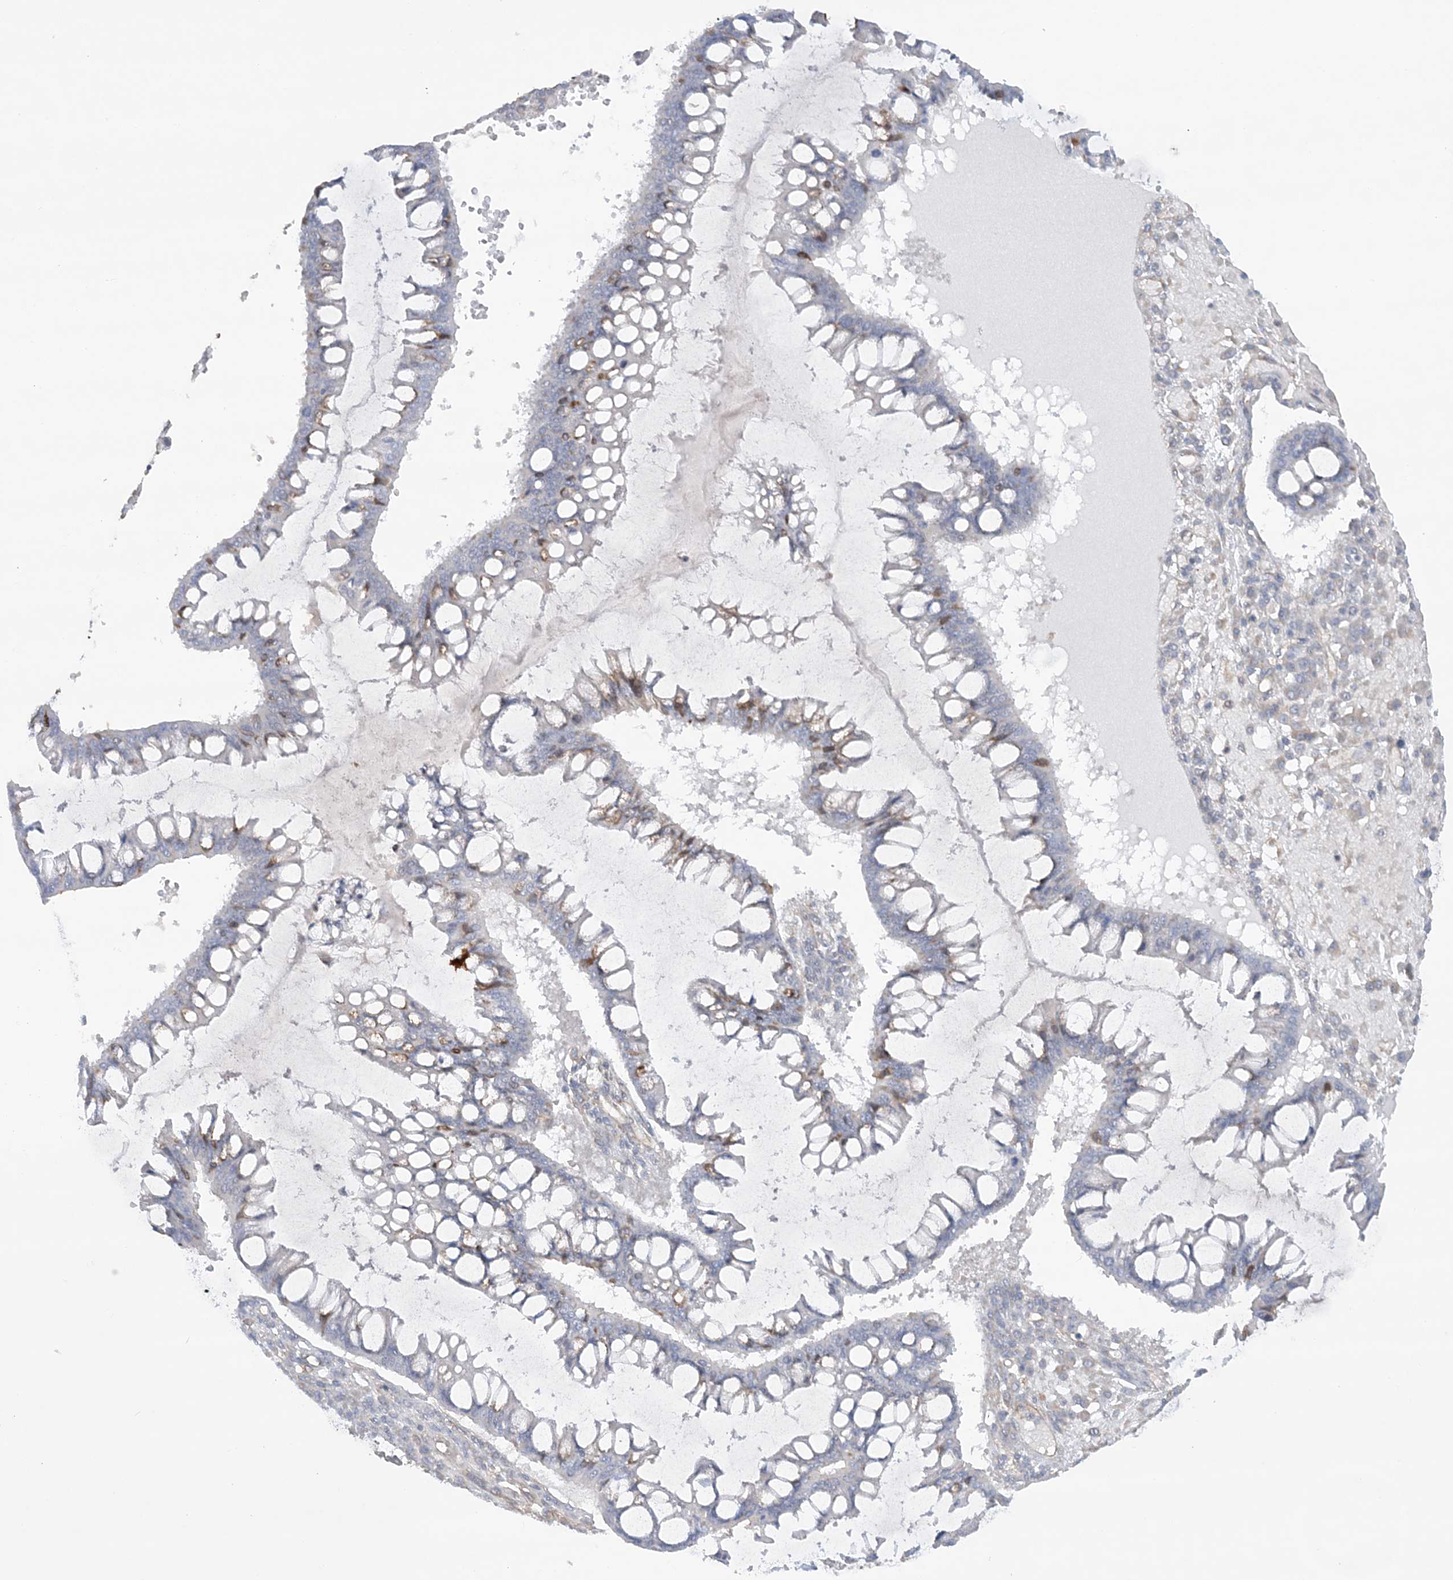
{"staining": {"intensity": "negative", "quantity": "none", "location": "none"}, "tissue": "ovarian cancer", "cell_type": "Tumor cells", "image_type": "cancer", "snomed": [{"axis": "morphology", "description": "Cystadenocarcinoma, mucinous, NOS"}, {"axis": "topography", "description": "Ovary"}], "caption": "DAB immunohistochemical staining of human ovarian cancer (mucinous cystadenocarcinoma) displays no significant expression in tumor cells.", "gene": "ZNF821", "patient": {"sex": "female", "age": 73}}